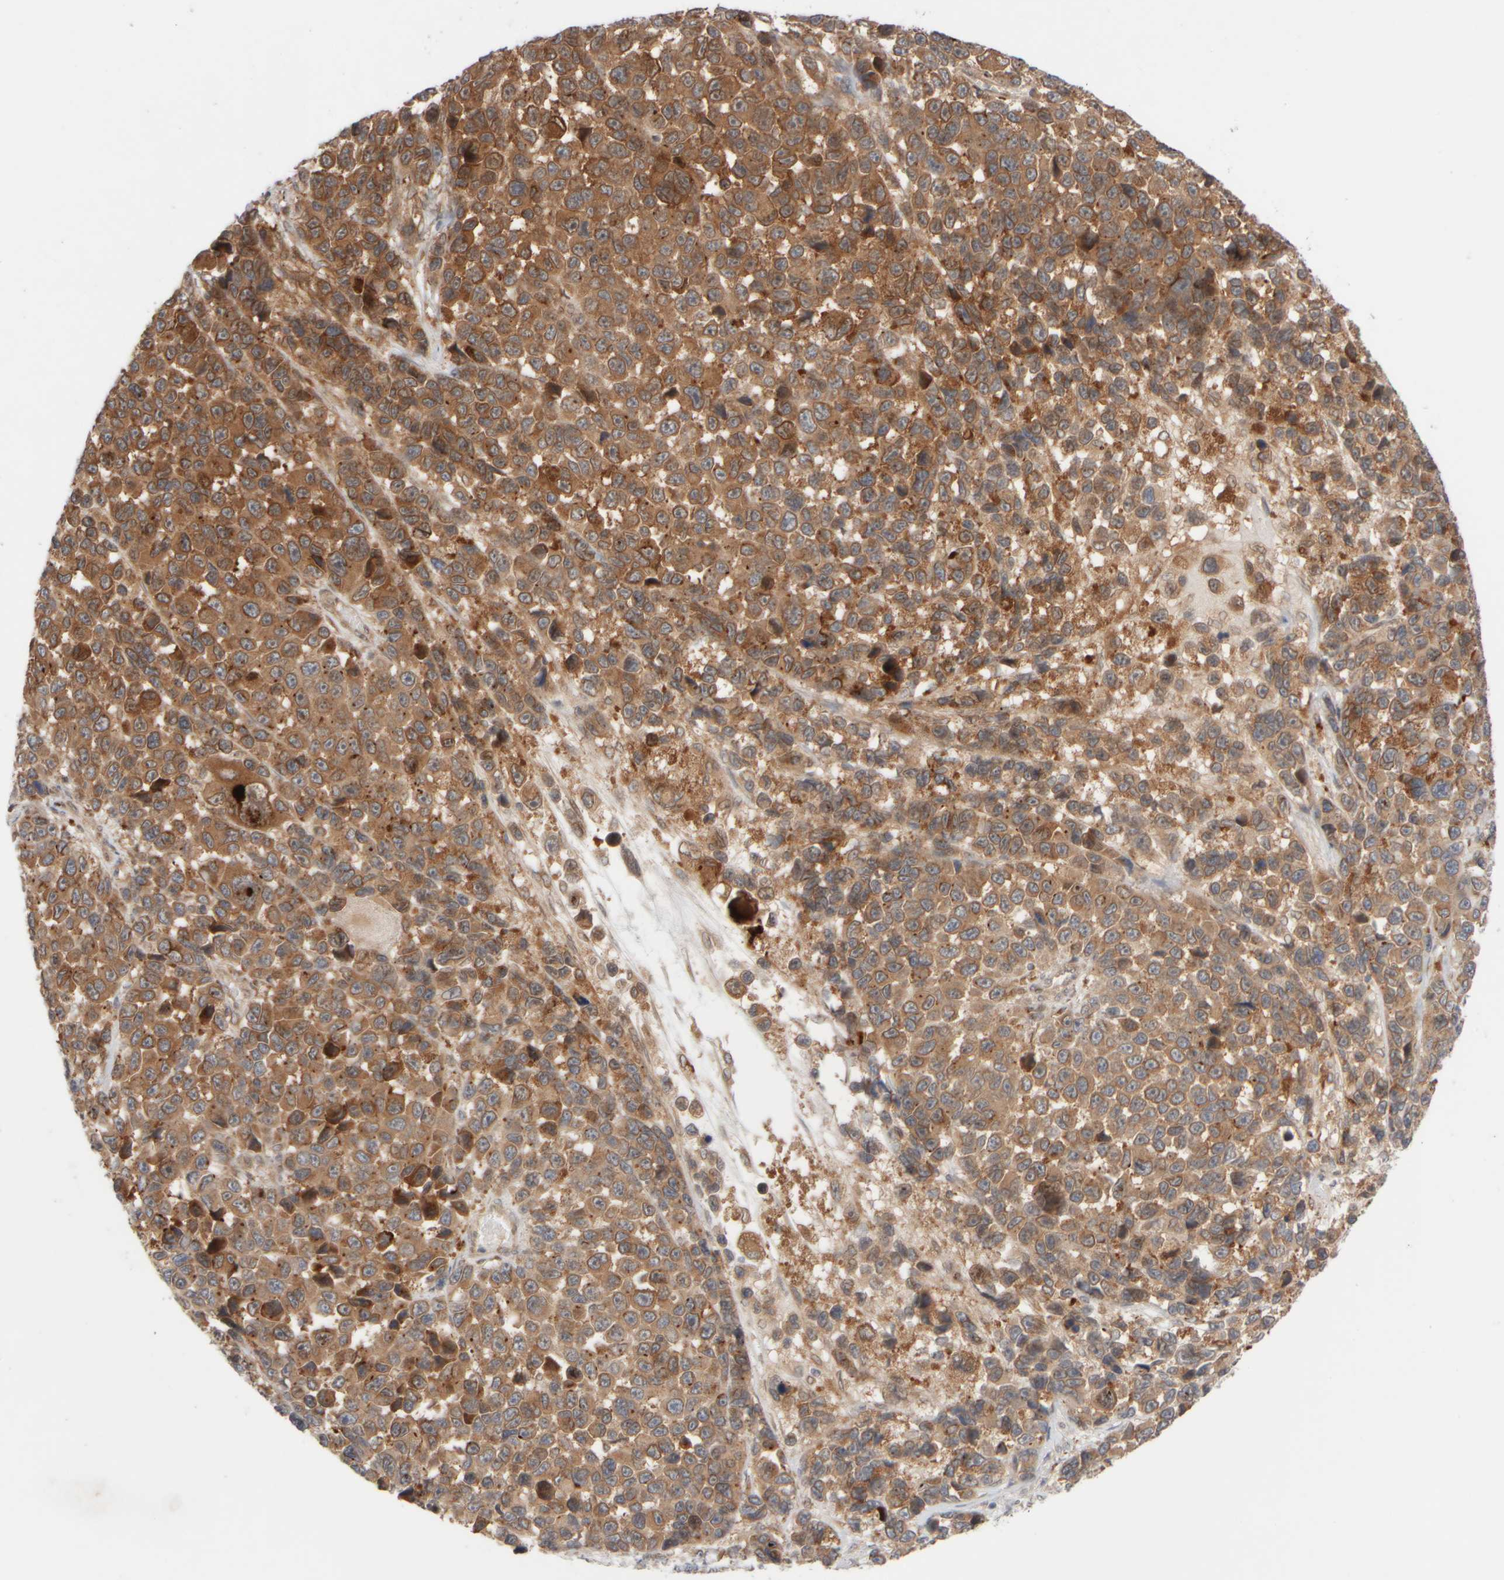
{"staining": {"intensity": "moderate", "quantity": ">75%", "location": "cytoplasmic/membranous"}, "tissue": "melanoma", "cell_type": "Tumor cells", "image_type": "cancer", "snomed": [{"axis": "morphology", "description": "Malignant melanoma, NOS"}, {"axis": "topography", "description": "Skin"}], "caption": "Immunohistochemistry photomicrograph of human melanoma stained for a protein (brown), which demonstrates medium levels of moderate cytoplasmic/membranous expression in about >75% of tumor cells.", "gene": "GCN1", "patient": {"sex": "male", "age": 53}}